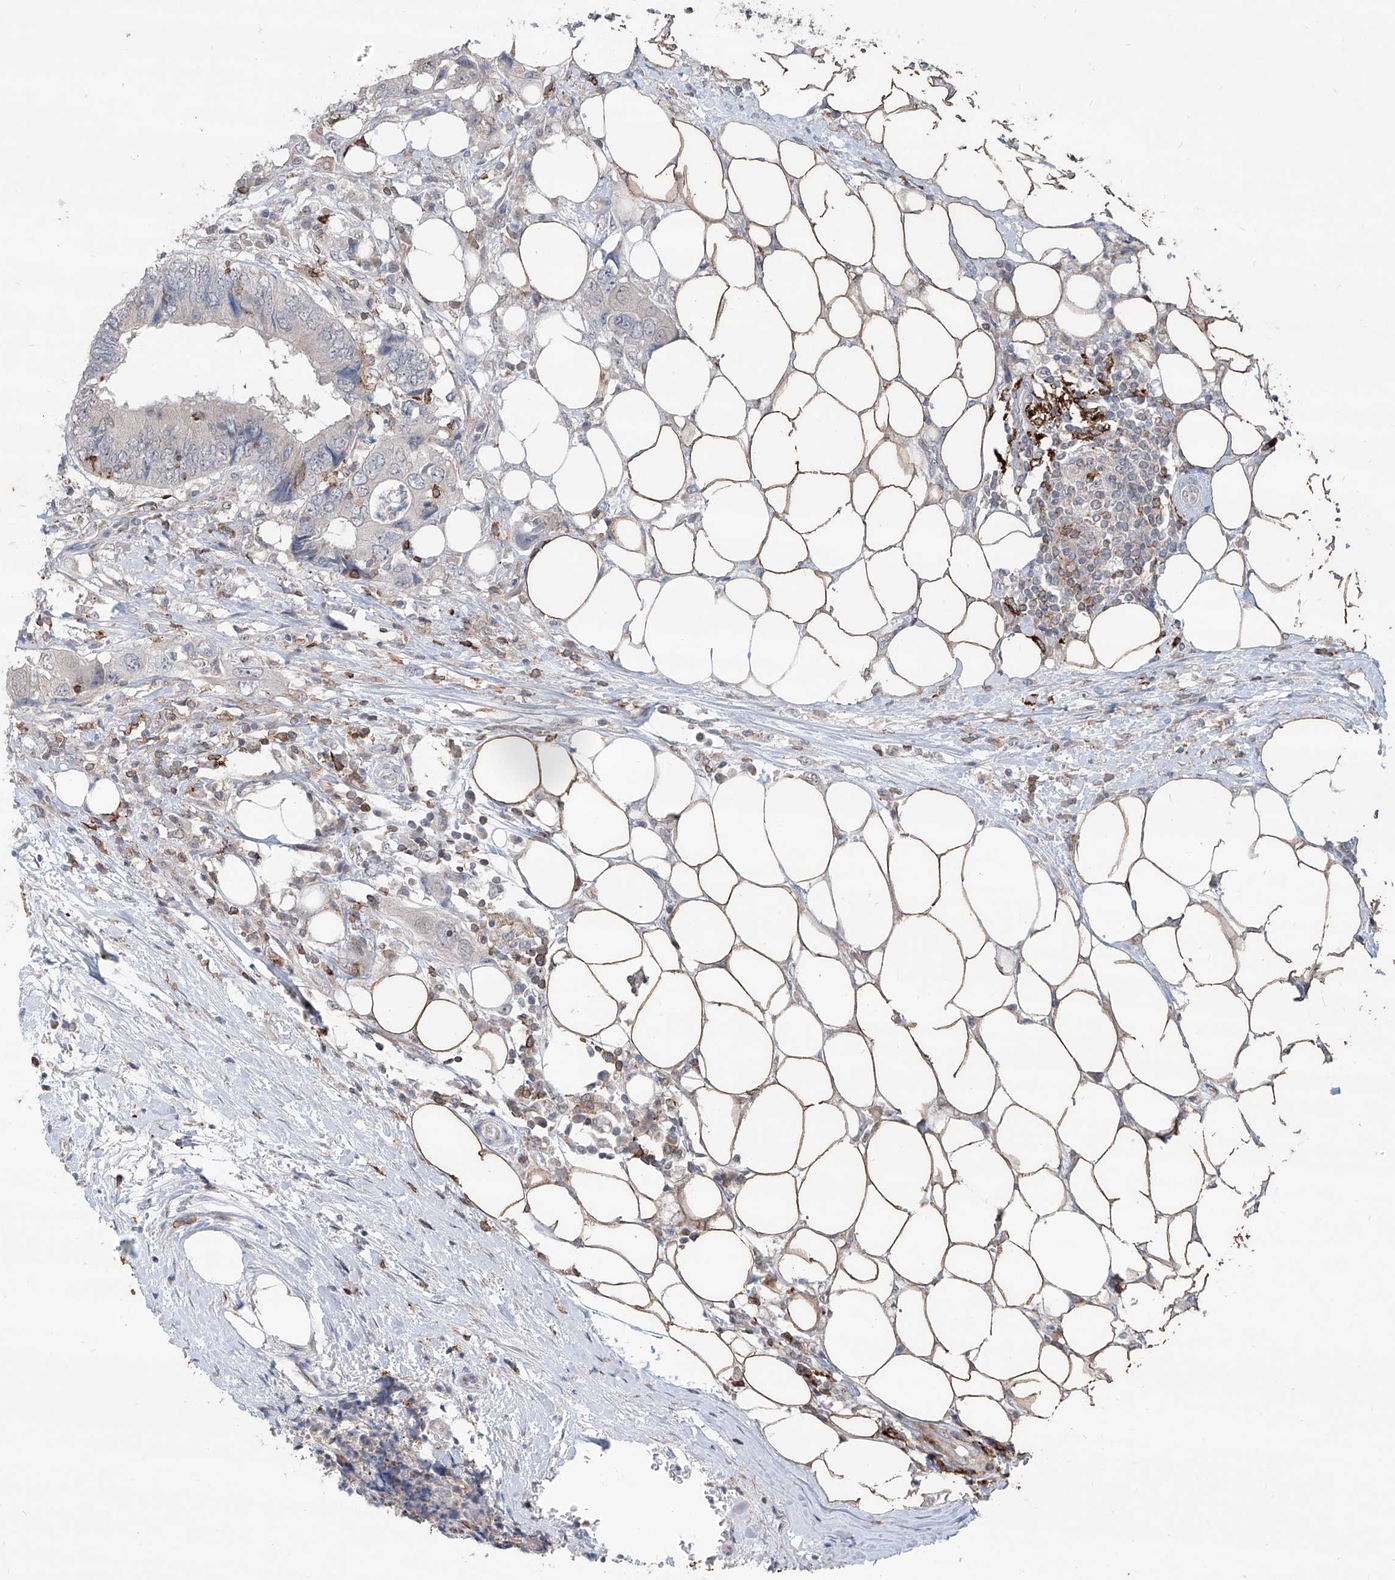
{"staining": {"intensity": "negative", "quantity": "none", "location": "none"}, "tissue": "colorectal cancer", "cell_type": "Tumor cells", "image_type": "cancer", "snomed": [{"axis": "morphology", "description": "Adenocarcinoma, NOS"}, {"axis": "topography", "description": "Colon"}], "caption": "Tumor cells show no significant positivity in colorectal cancer. (Stains: DAB IHC with hematoxylin counter stain, Microscopy: brightfield microscopy at high magnification).", "gene": "ZBTB48", "patient": {"sex": "male", "age": 71}}